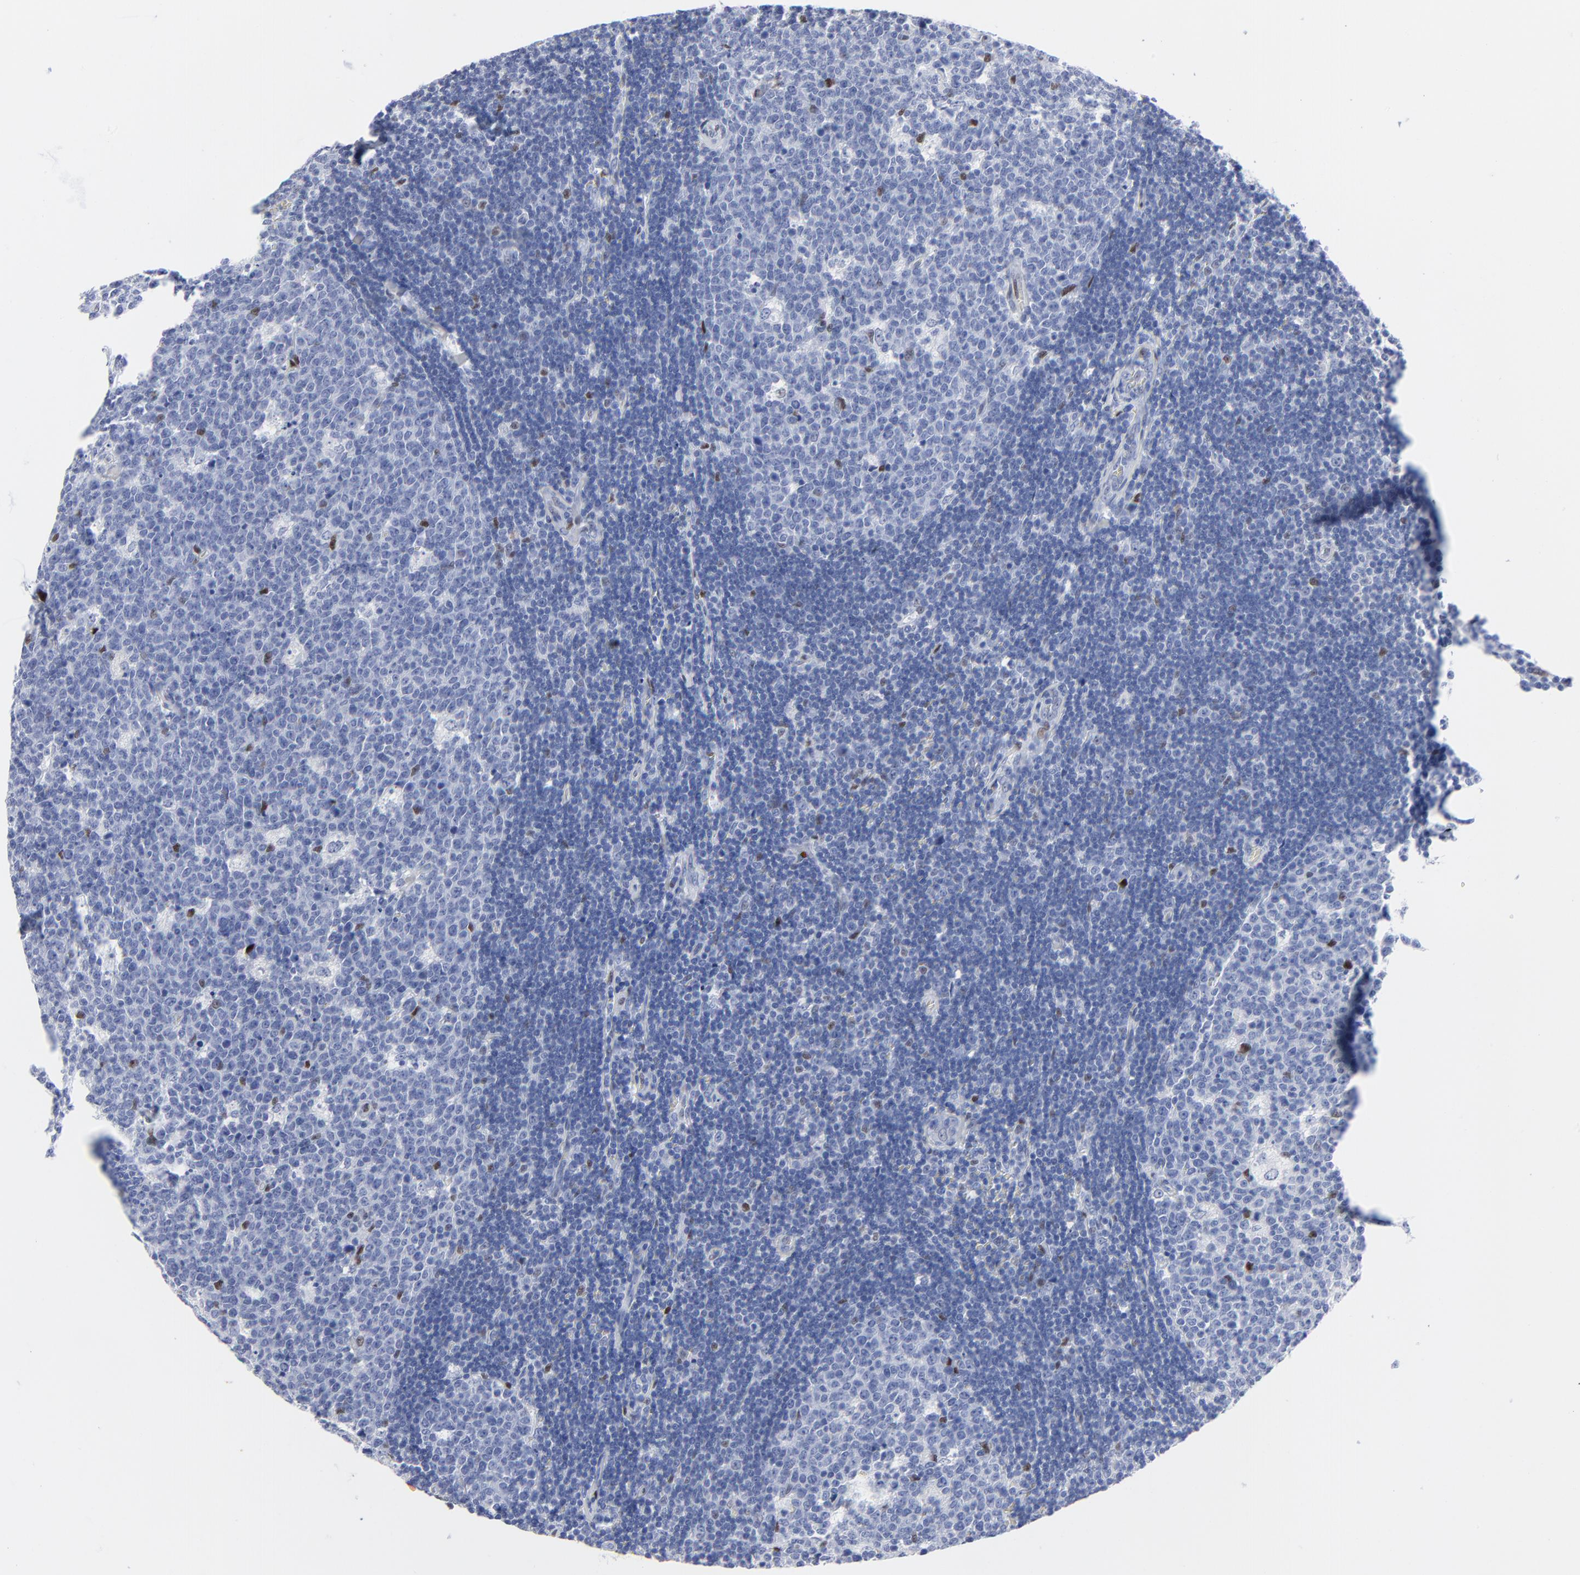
{"staining": {"intensity": "moderate", "quantity": "<25%", "location": "nuclear"}, "tissue": "lymph node", "cell_type": "Germinal center cells", "image_type": "normal", "snomed": [{"axis": "morphology", "description": "Normal tissue, NOS"}, {"axis": "topography", "description": "Lymph node"}, {"axis": "topography", "description": "Salivary gland"}], "caption": "Germinal center cells demonstrate low levels of moderate nuclear expression in about <25% of cells in normal lymph node. The staining was performed using DAB (3,3'-diaminobenzidine) to visualize the protein expression in brown, while the nuclei were stained in blue with hematoxylin (Magnification: 20x).", "gene": "JUN", "patient": {"sex": "male", "age": 8}}